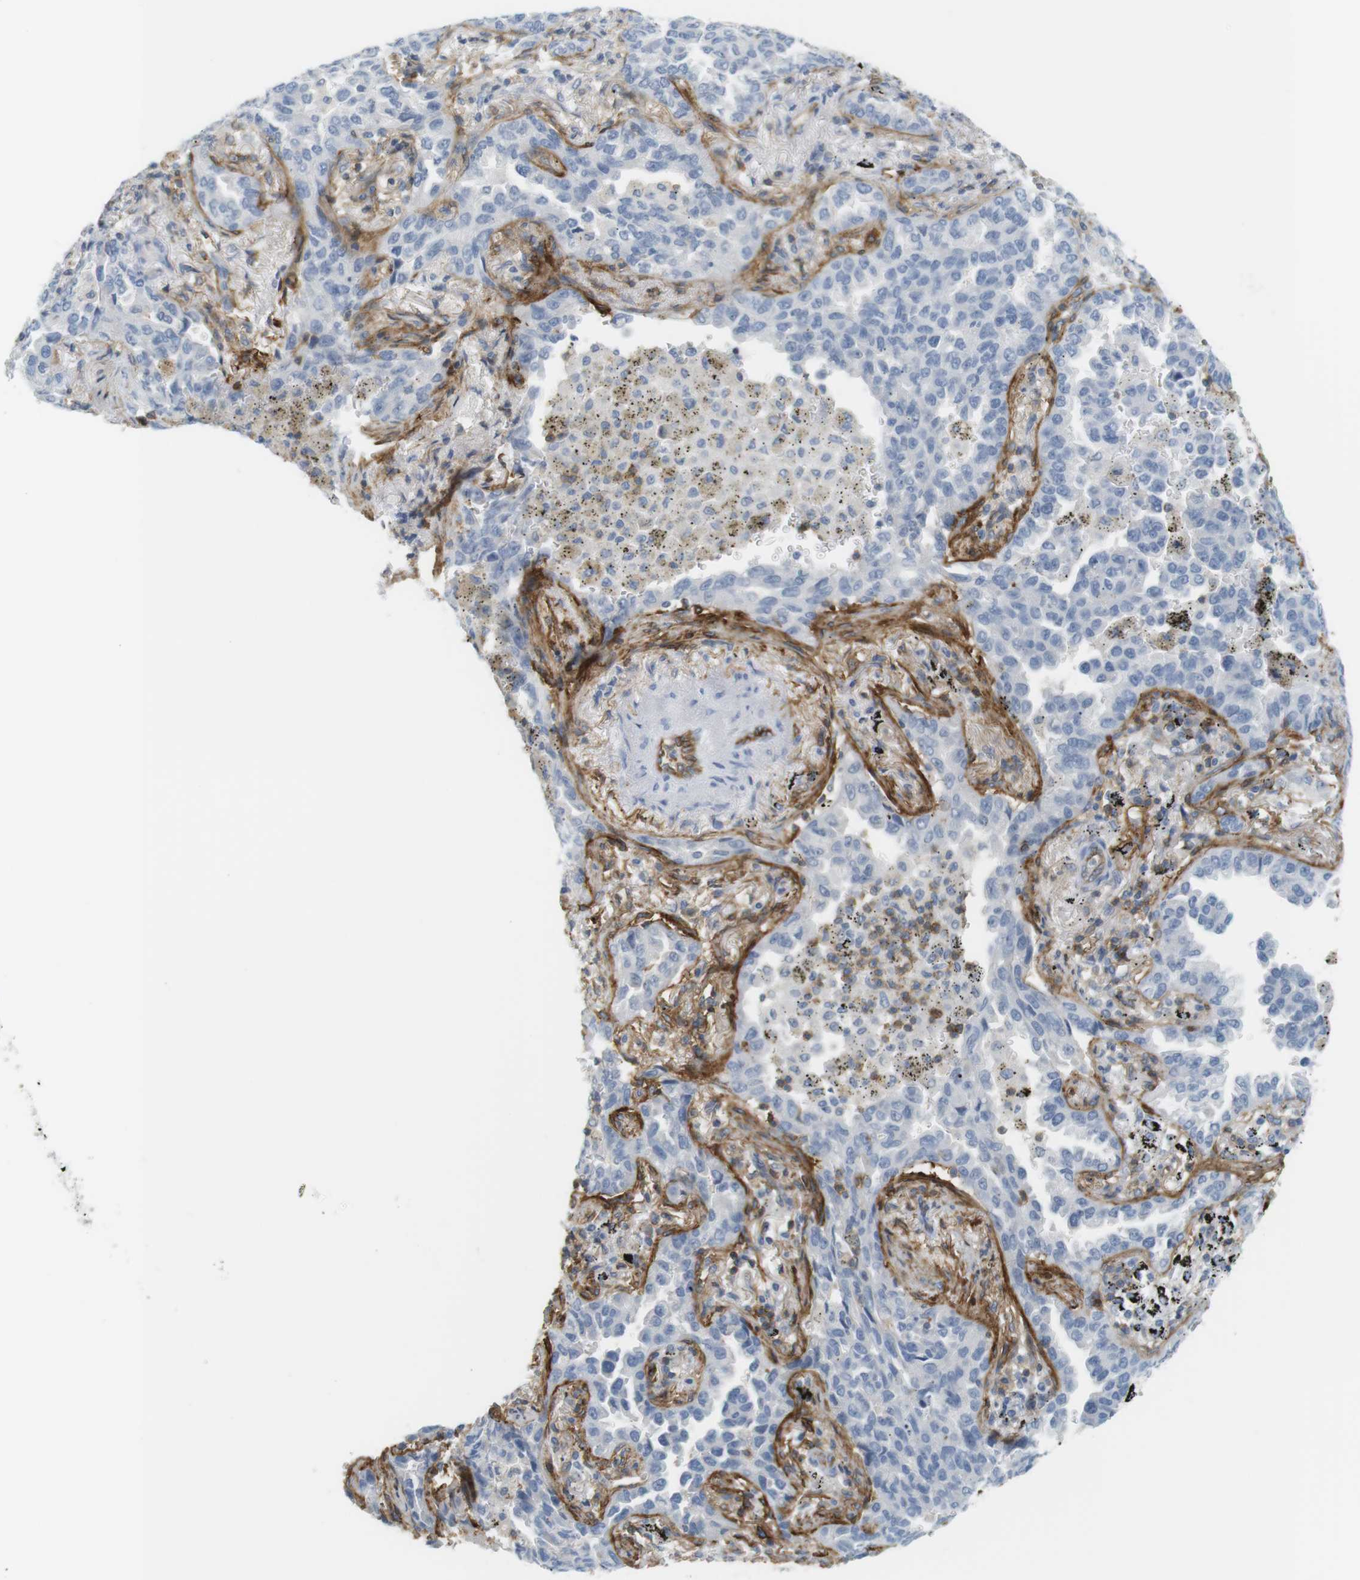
{"staining": {"intensity": "negative", "quantity": "none", "location": "none"}, "tissue": "lung cancer", "cell_type": "Tumor cells", "image_type": "cancer", "snomed": [{"axis": "morphology", "description": "Normal tissue, NOS"}, {"axis": "morphology", "description": "Adenocarcinoma, NOS"}, {"axis": "topography", "description": "Lung"}], "caption": "DAB (3,3'-diaminobenzidine) immunohistochemical staining of lung cancer displays no significant expression in tumor cells.", "gene": "F2R", "patient": {"sex": "male", "age": 59}}